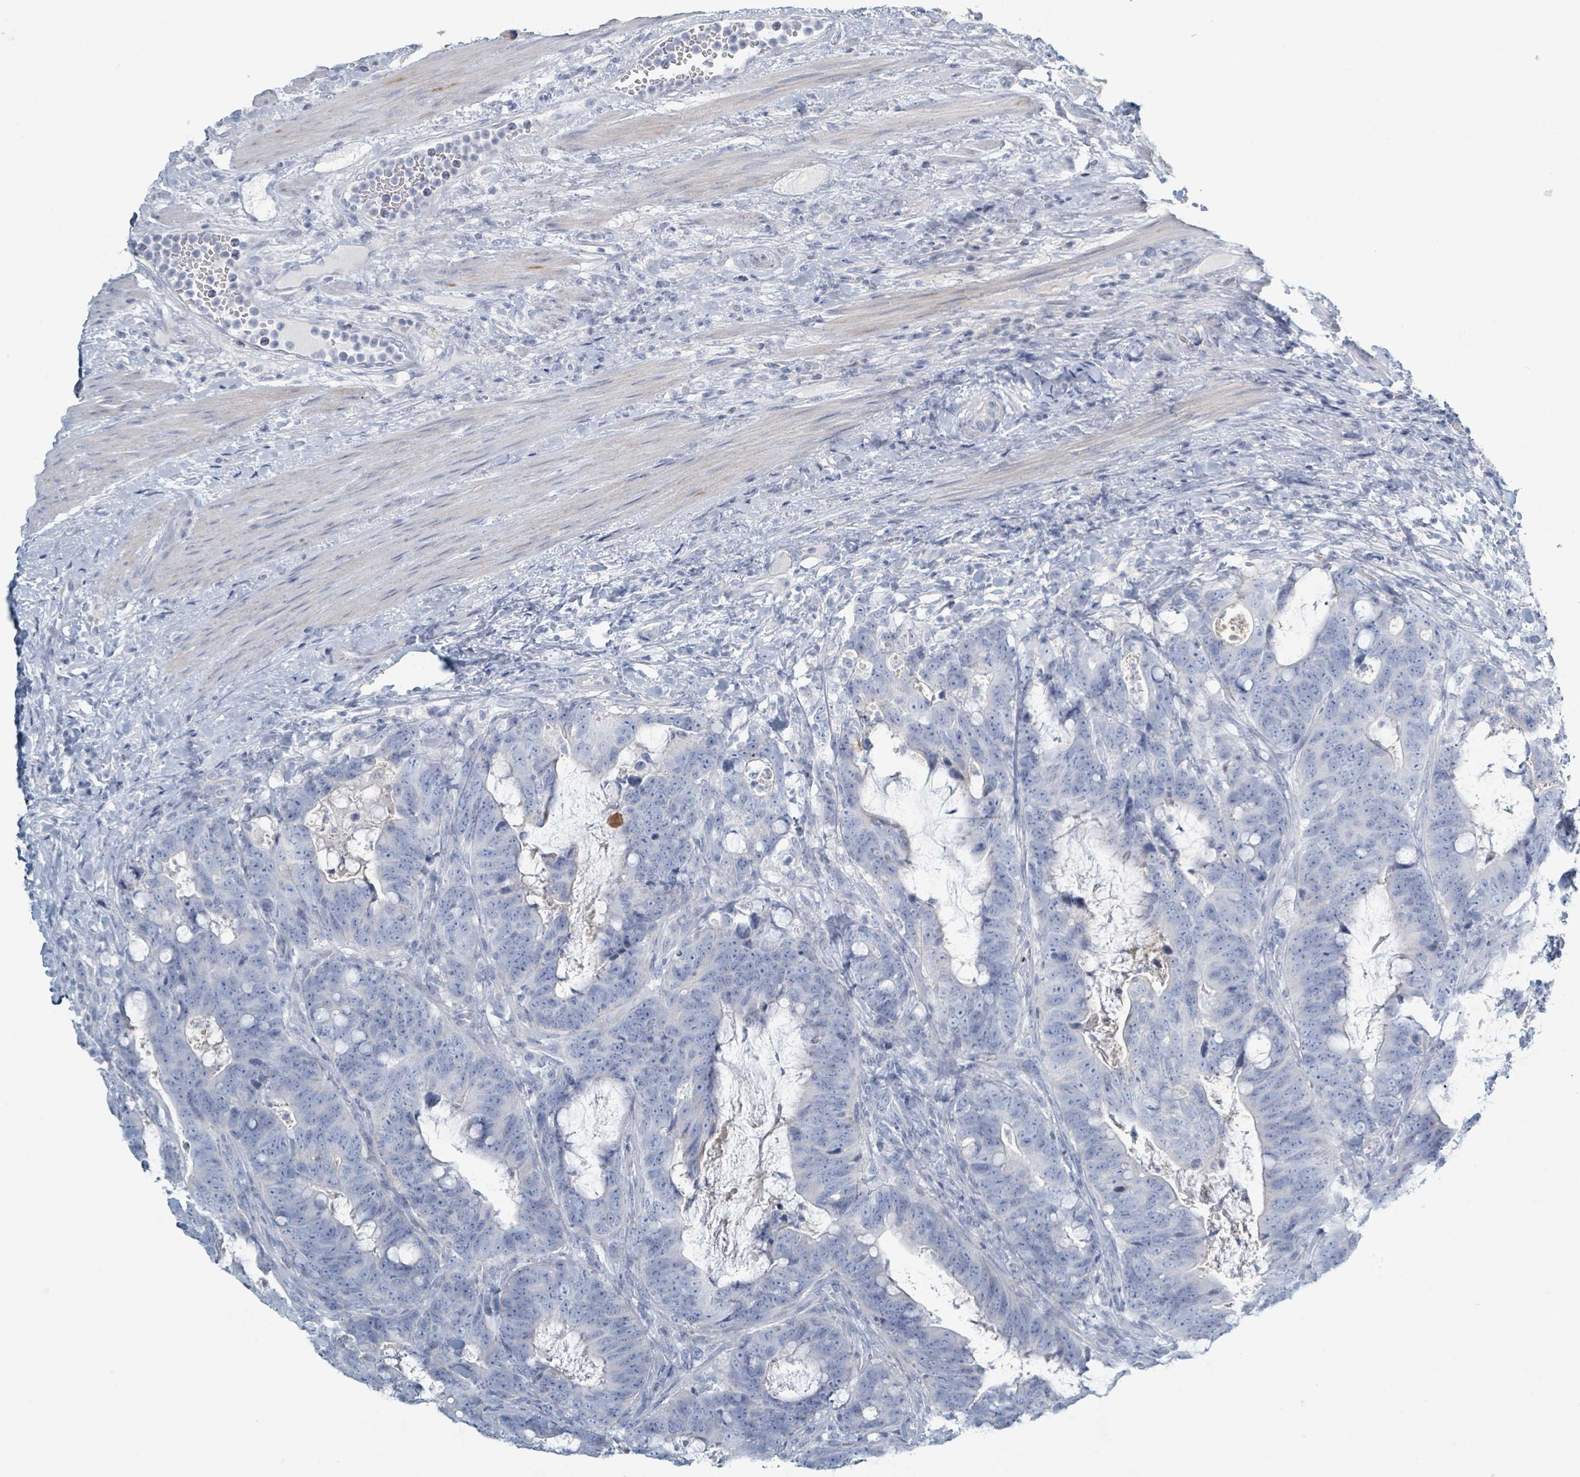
{"staining": {"intensity": "negative", "quantity": "none", "location": "none"}, "tissue": "colorectal cancer", "cell_type": "Tumor cells", "image_type": "cancer", "snomed": [{"axis": "morphology", "description": "Adenocarcinoma, NOS"}, {"axis": "topography", "description": "Colon"}], "caption": "There is no significant staining in tumor cells of colorectal adenocarcinoma.", "gene": "HEATR5A", "patient": {"sex": "female", "age": 82}}